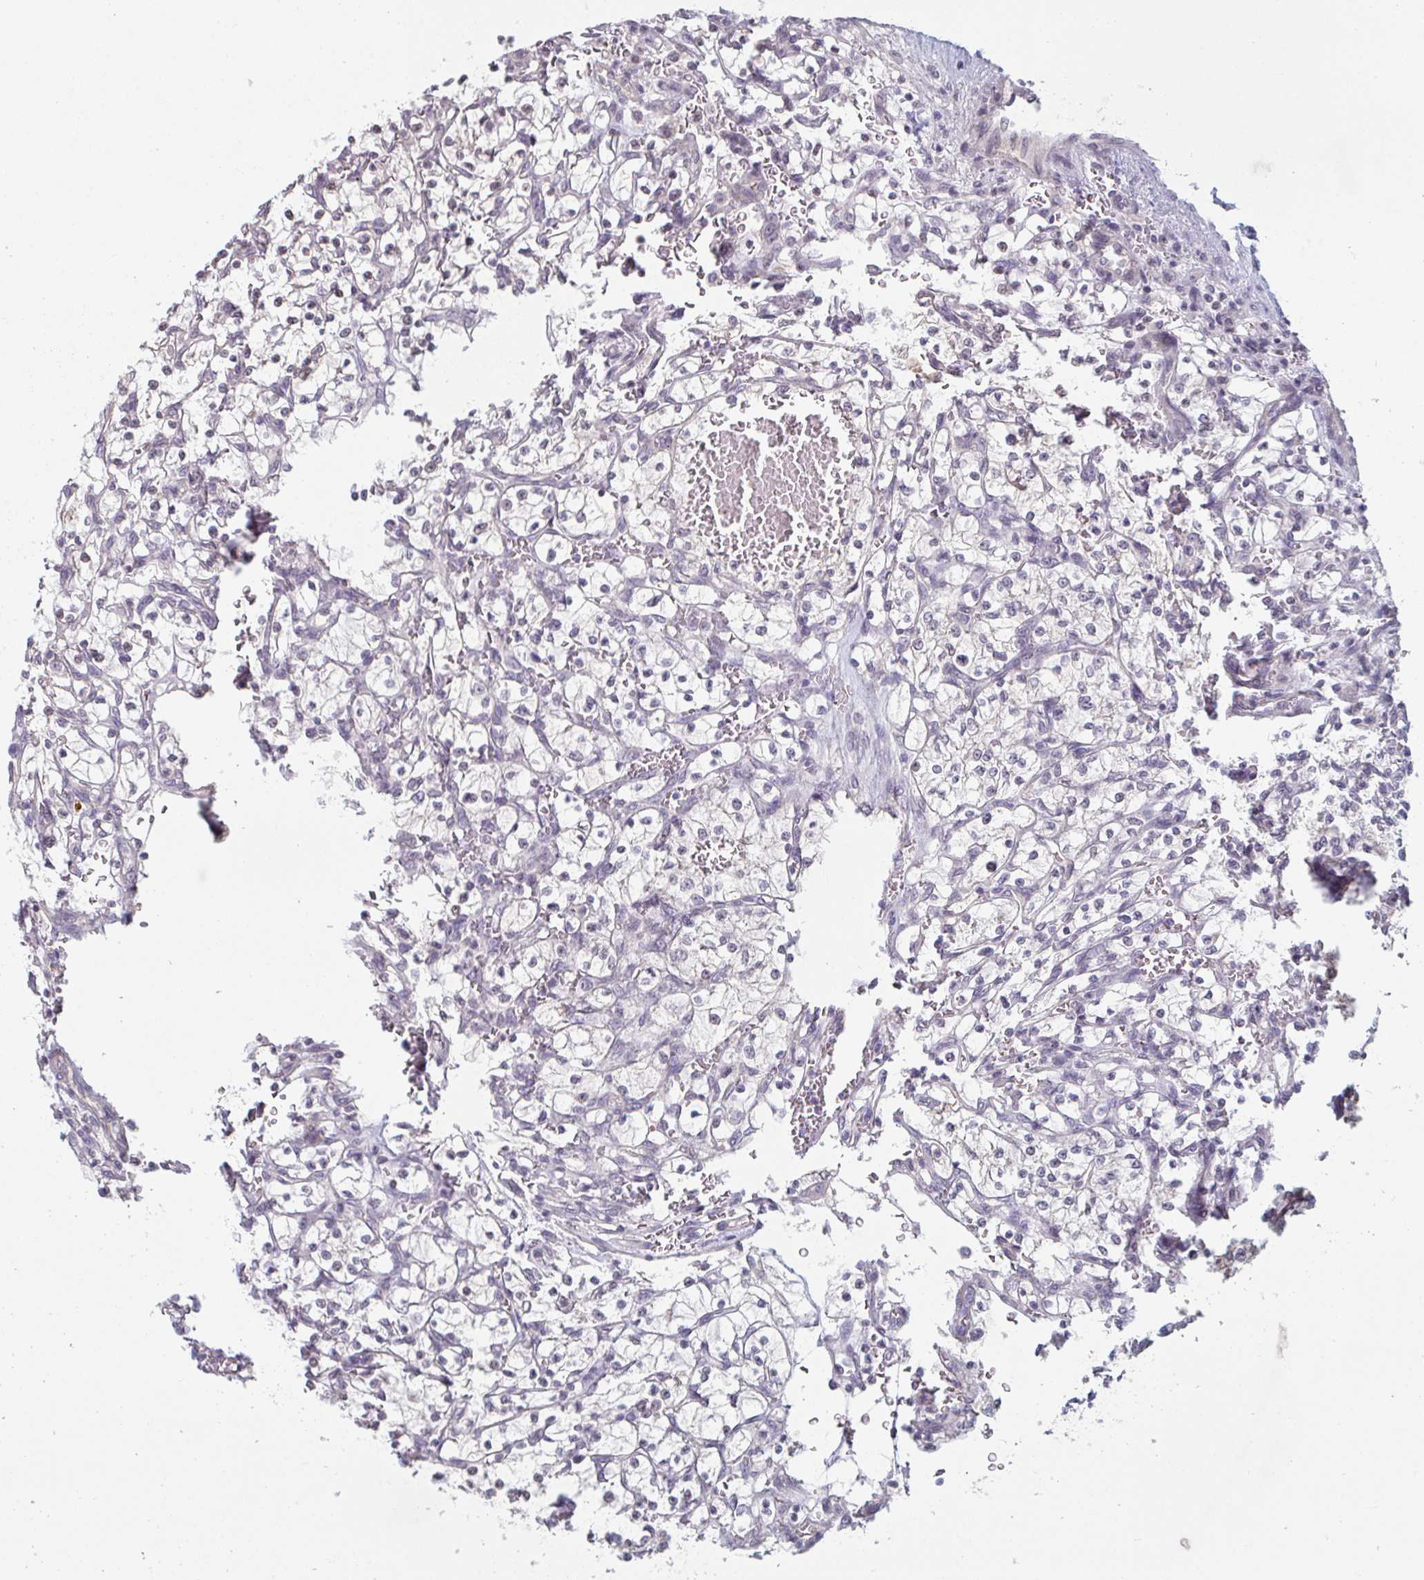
{"staining": {"intensity": "negative", "quantity": "none", "location": "none"}, "tissue": "renal cancer", "cell_type": "Tumor cells", "image_type": "cancer", "snomed": [{"axis": "morphology", "description": "Adenocarcinoma, NOS"}, {"axis": "topography", "description": "Kidney"}], "caption": "The image displays no staining of tumor cells in renal cancer.", "gene": "ZNF214", "patient": {"sex": "female", "age": 64}}